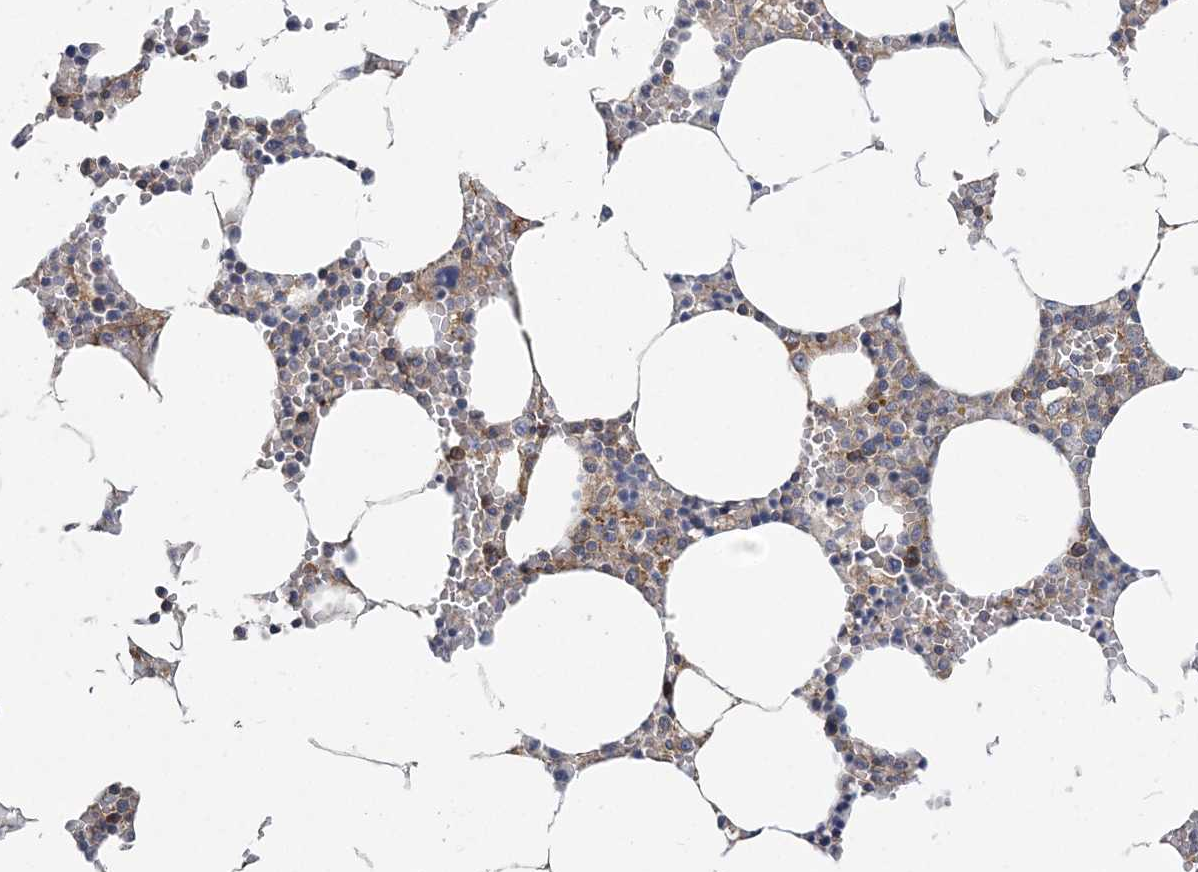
{"staining": {"intensity": "strong", "quantity": "25%-75%", "location": "cytoplasmic/membranous"}, "tissue": "bone marrow", "cell_type": "Hematopoietic cells", "image_type": "normal", "snomed": [{"axis": "morphology", "description": "Normal tissue, NOS"}, {"axis": "topography", "description": "Bone marrow"}], "caption": "This image displays immunohistochemistry (IHC) staining of unremarkable bone marrow, with high strong cytoplasmic/membranous expression in approximately 25%-75% of hematopoietic cells.", "gene": "ARAP2", "patient": {"sex": "male", "age": 70}}